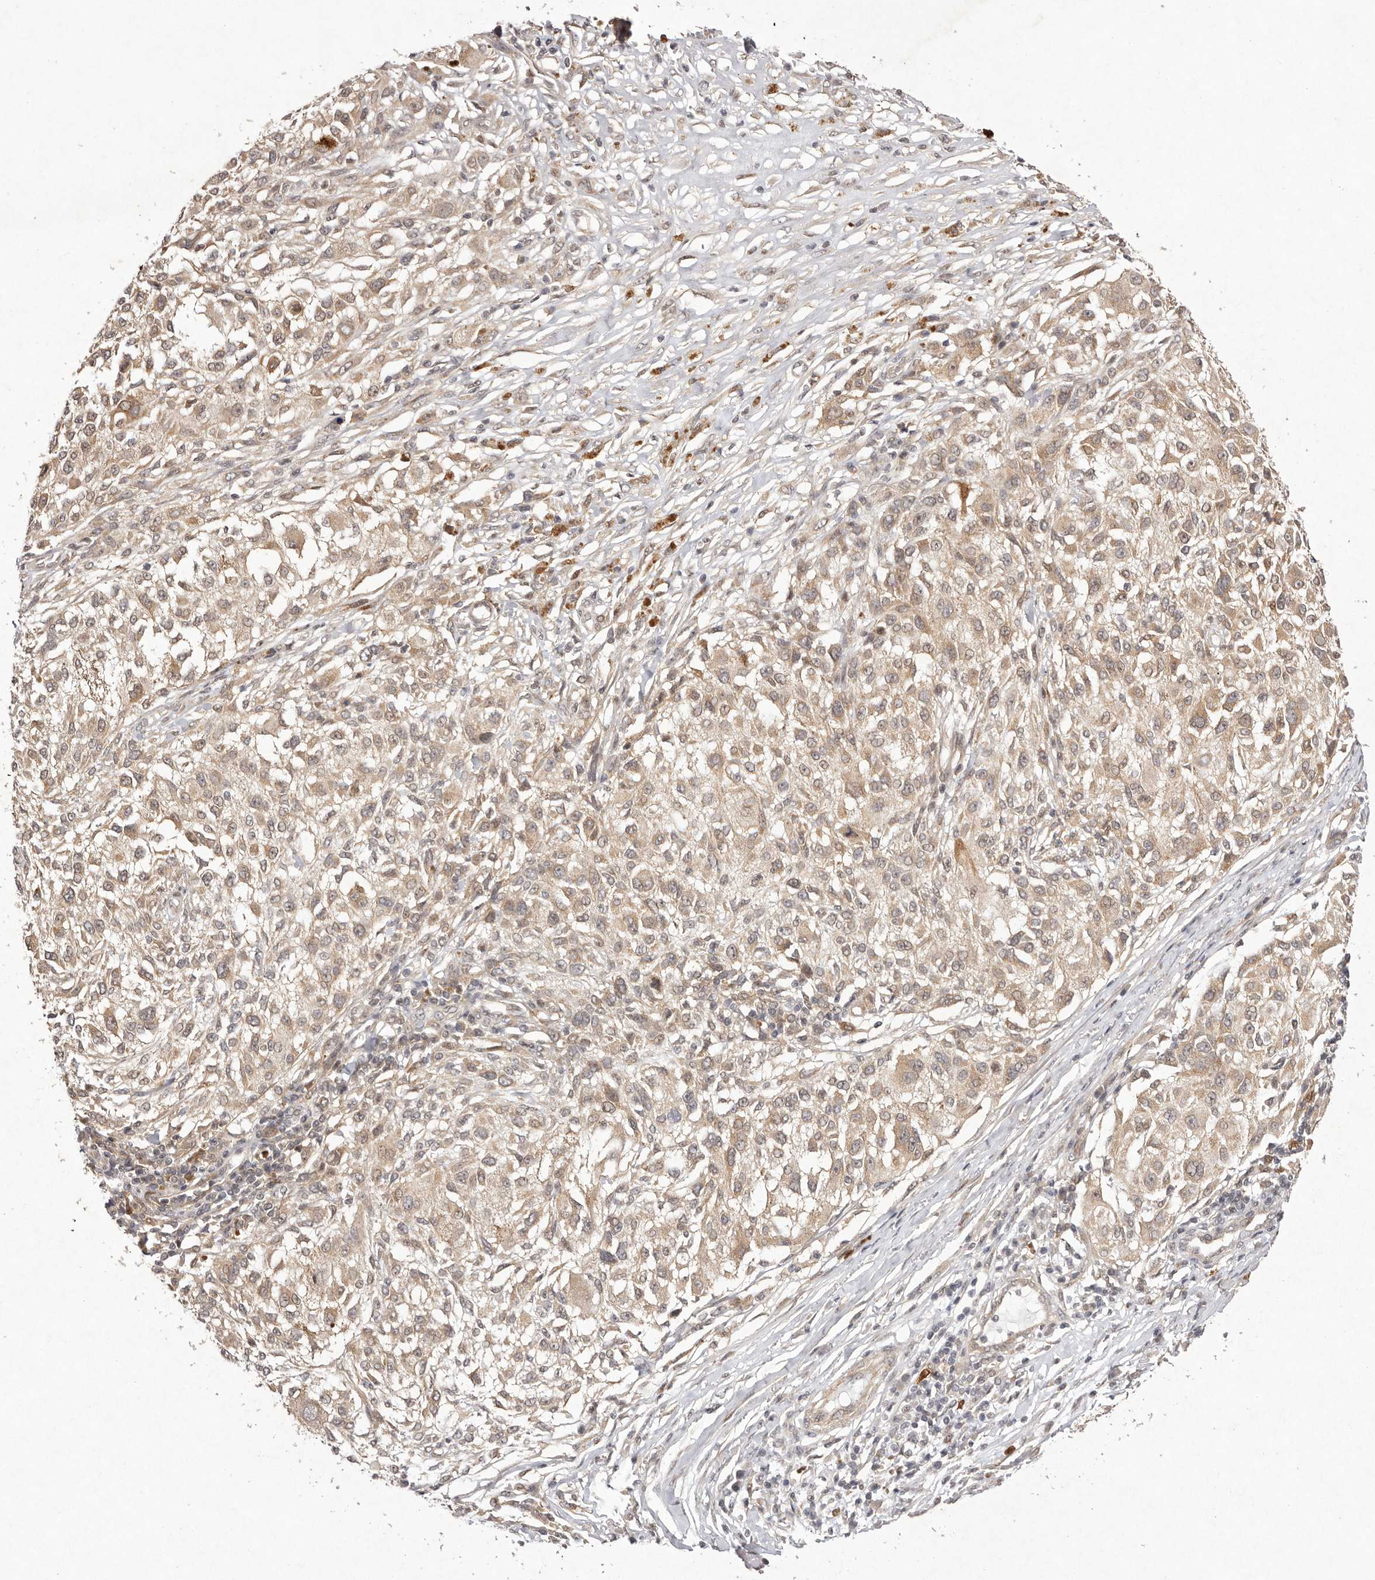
{"staining": {"intensity": "weak", "quantity": ">75%", "location": "cytoplasmic/membranous"}, "tissue": "melanoma", "cell_type": "Tumor cells", "image_type": "cancer", "snomed": [{"axis": "morphology", "description": "Necrosis, NOS"}, {"axis": "morphology", "description": "Malignant melanoma, NOS"}, {"axis": "topography", "description": "Skin"}], "caption": "A micrograph of malignant melanoma stained for a protein displays weak cytoplasmic/membranous brown staining in tumor cells.", "gene": "BUD31", "patient": {"sex": "female", "age": 87}}